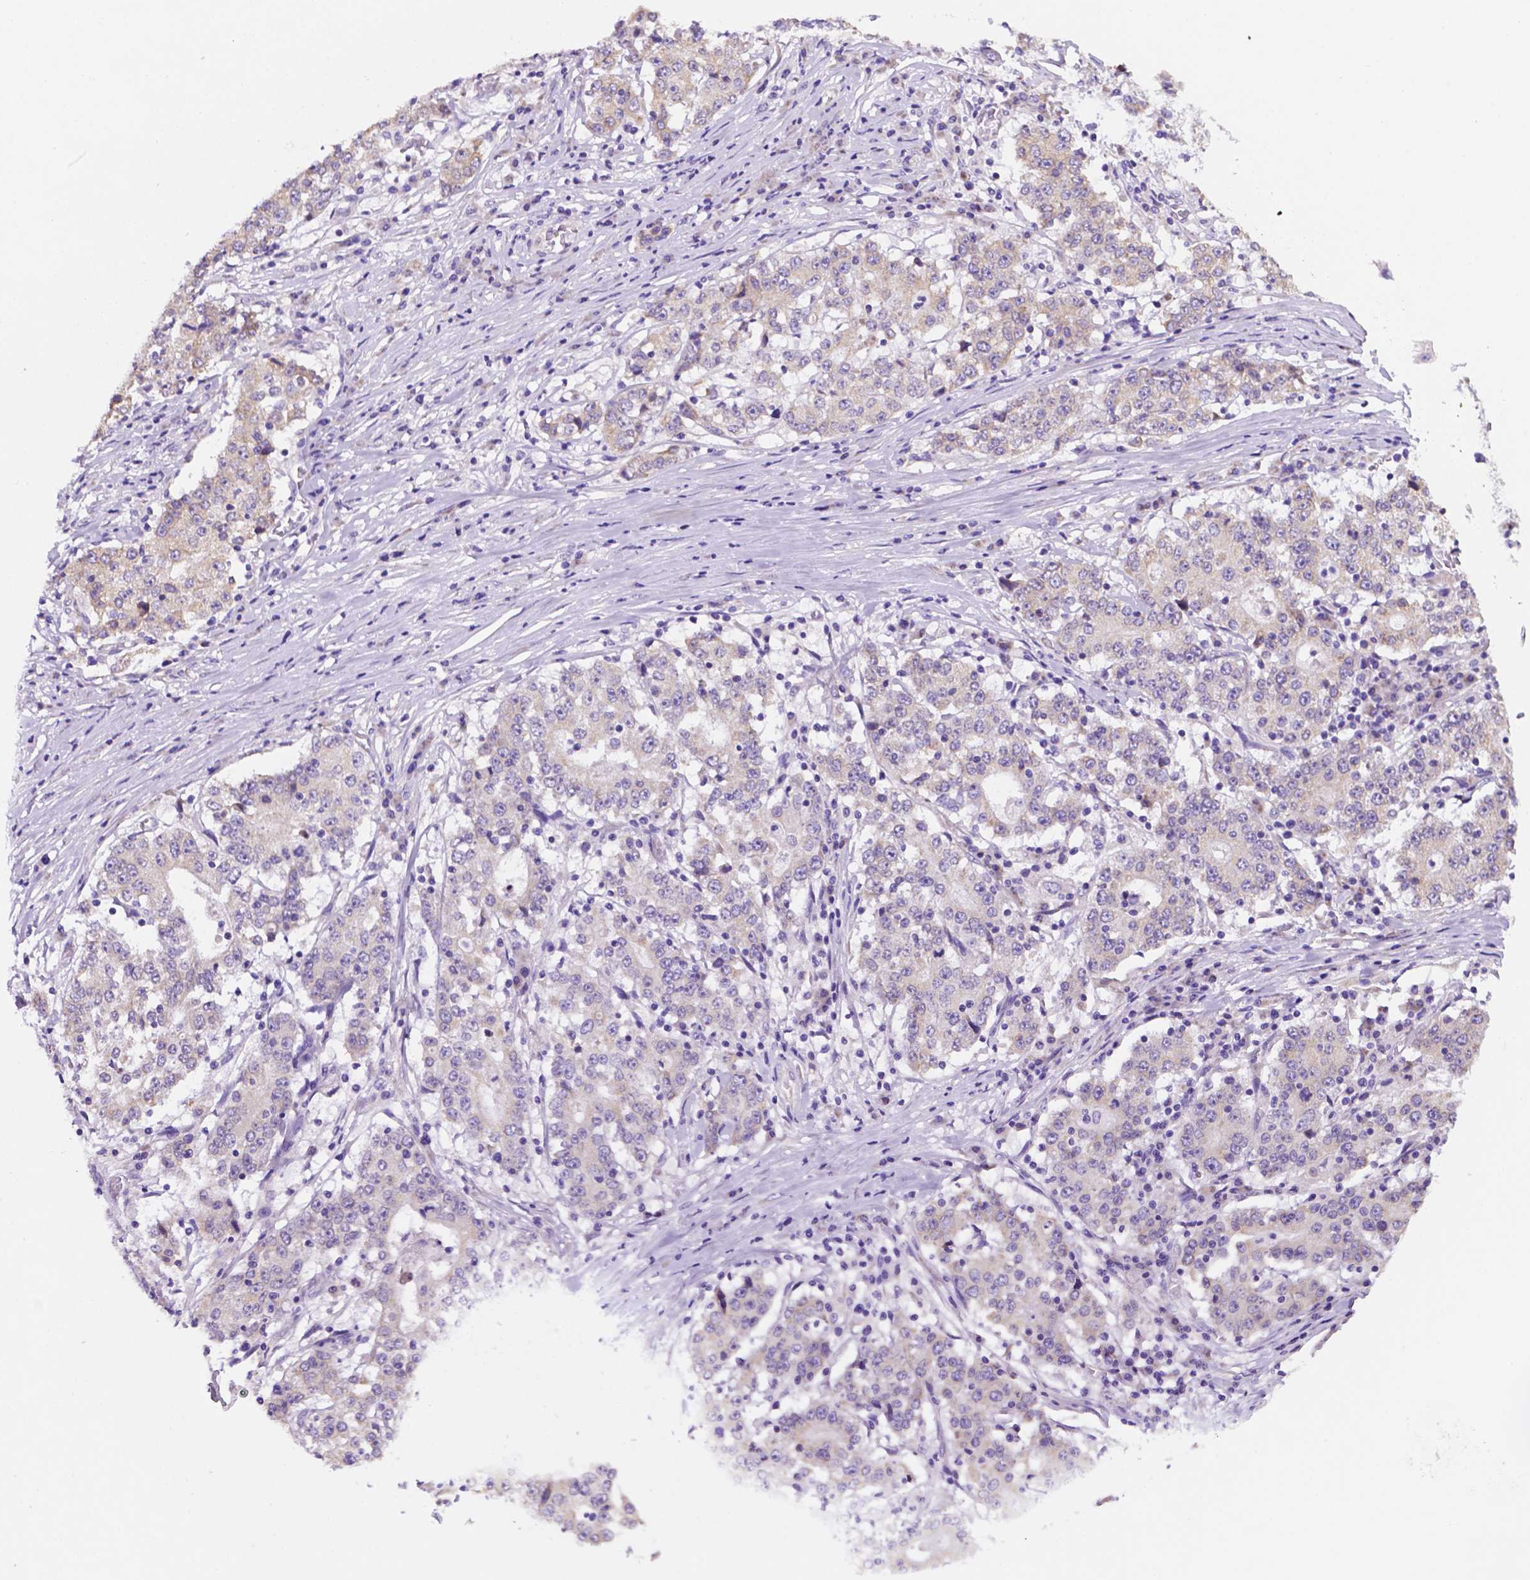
{"staining": {"intensity": "negative", "quantity": "none", "location": "none"}, "tissue": "stomach cancer", "cell_type": "Tumor cells", "image_type": "cancer", "snomed": [{"axis": "morphology", "description": "Adenocarcinoma, NOS"}, {"axis": "topography", "description": "Stomach"}], "caption": "IHC histopathology image of stomach cancer (adenocarcinoma) stained for a protein (brown), which exhibits no positivity in tumor cells.", "gene": "CEACAM7", "patient": {"sex": "male", "age": 59}}